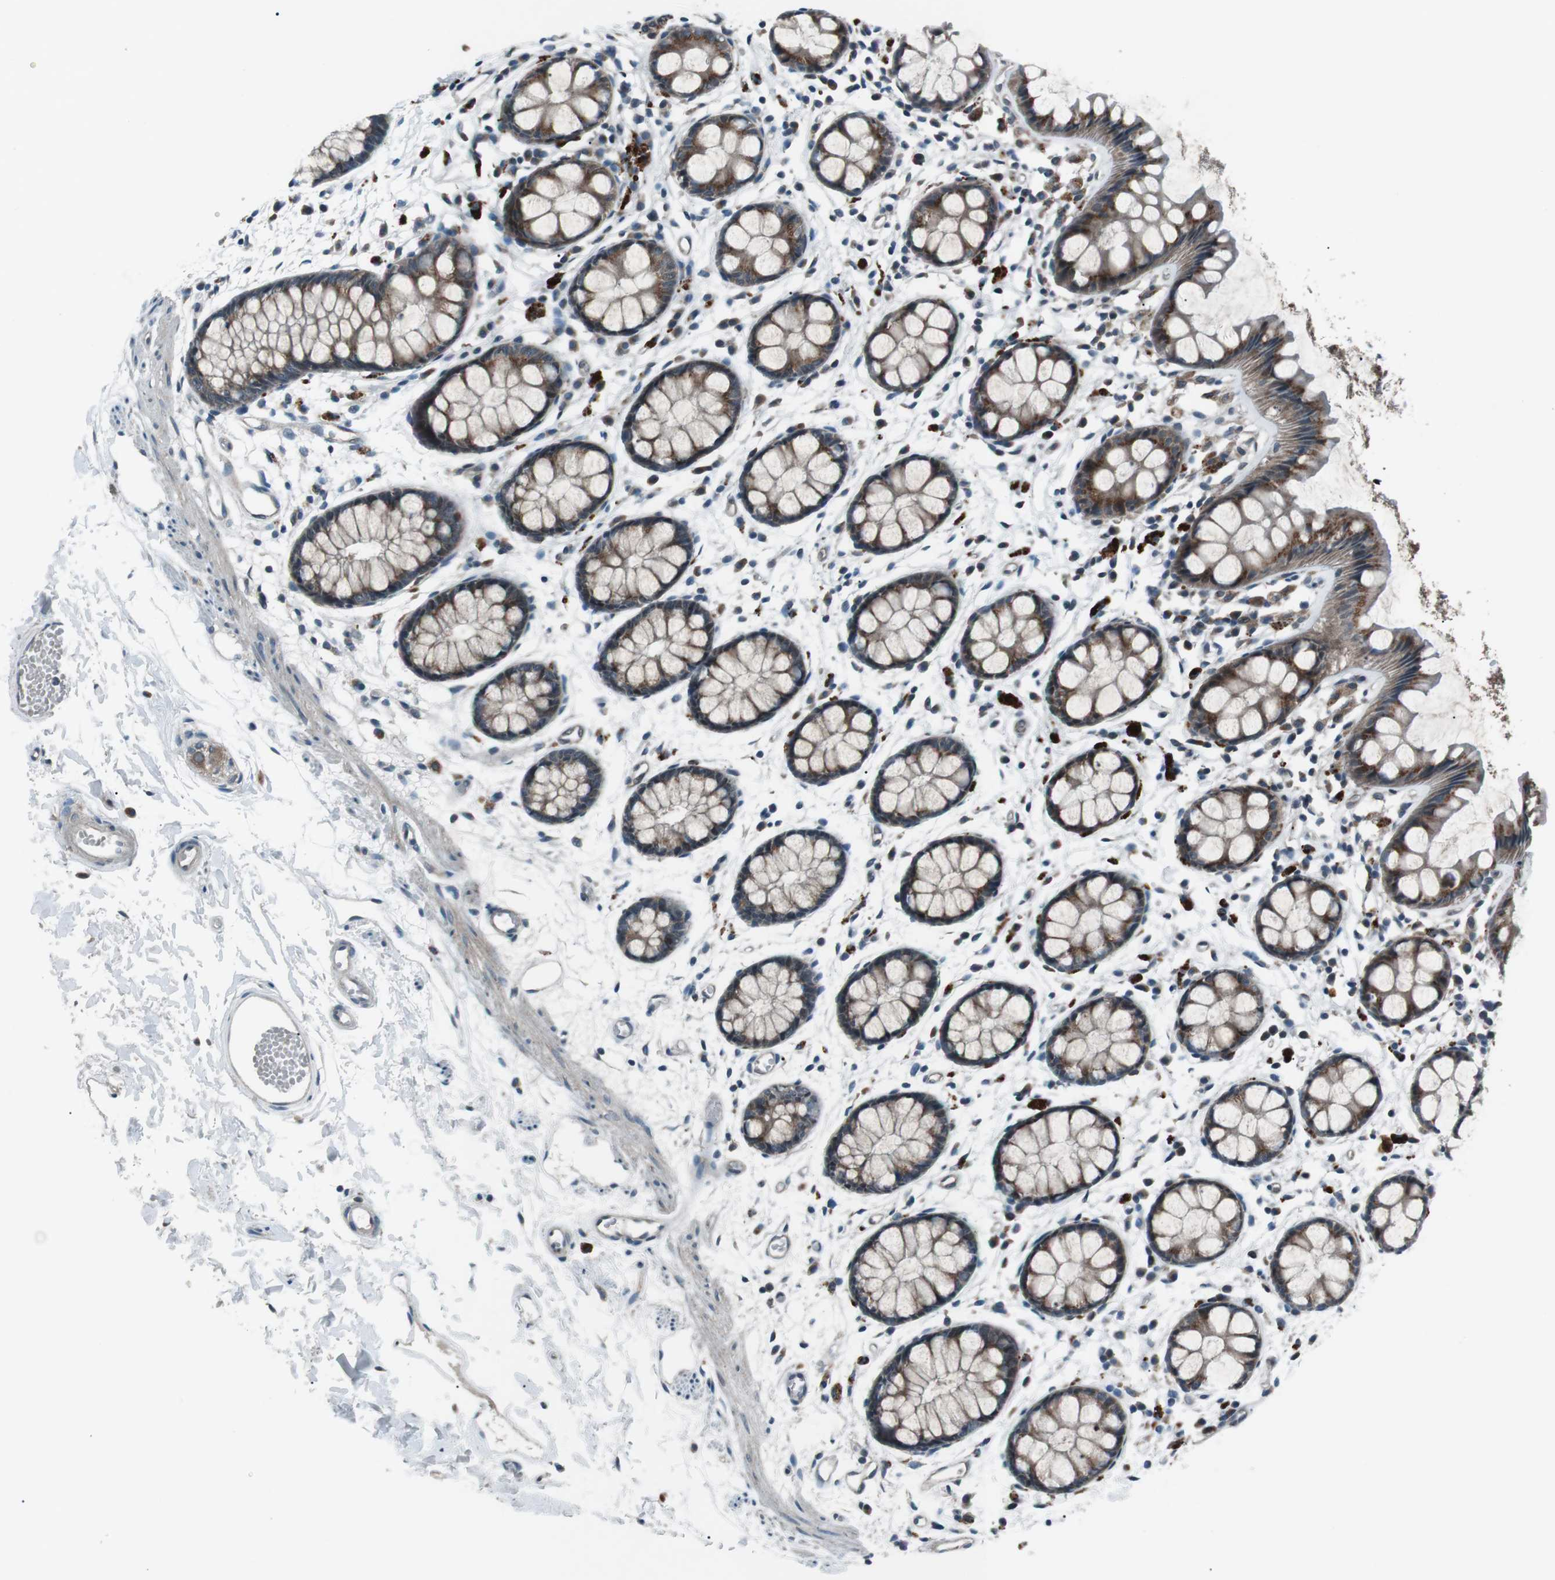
{"staining": {"intensity": "moderate", "quantity": ">75%", "location": "cytoplasmic/membranous"}, "tissue": "rectum", "cell_type": "Glandular cells", "image_type": "normal", "snomed": [{"axis": "morphology", "description": "Normal tissue, NOS"}, {"axis": "topography", "description": "Rectum"}], "caption": "Protein analysis of benign rectum exhibits moderate cytoplasmic/membranous positivity in about >75% of glandular cells. Nuclei are stained in blue.", "gene": "LRIG2", "patient": {"sex": "female", "age": 66}}